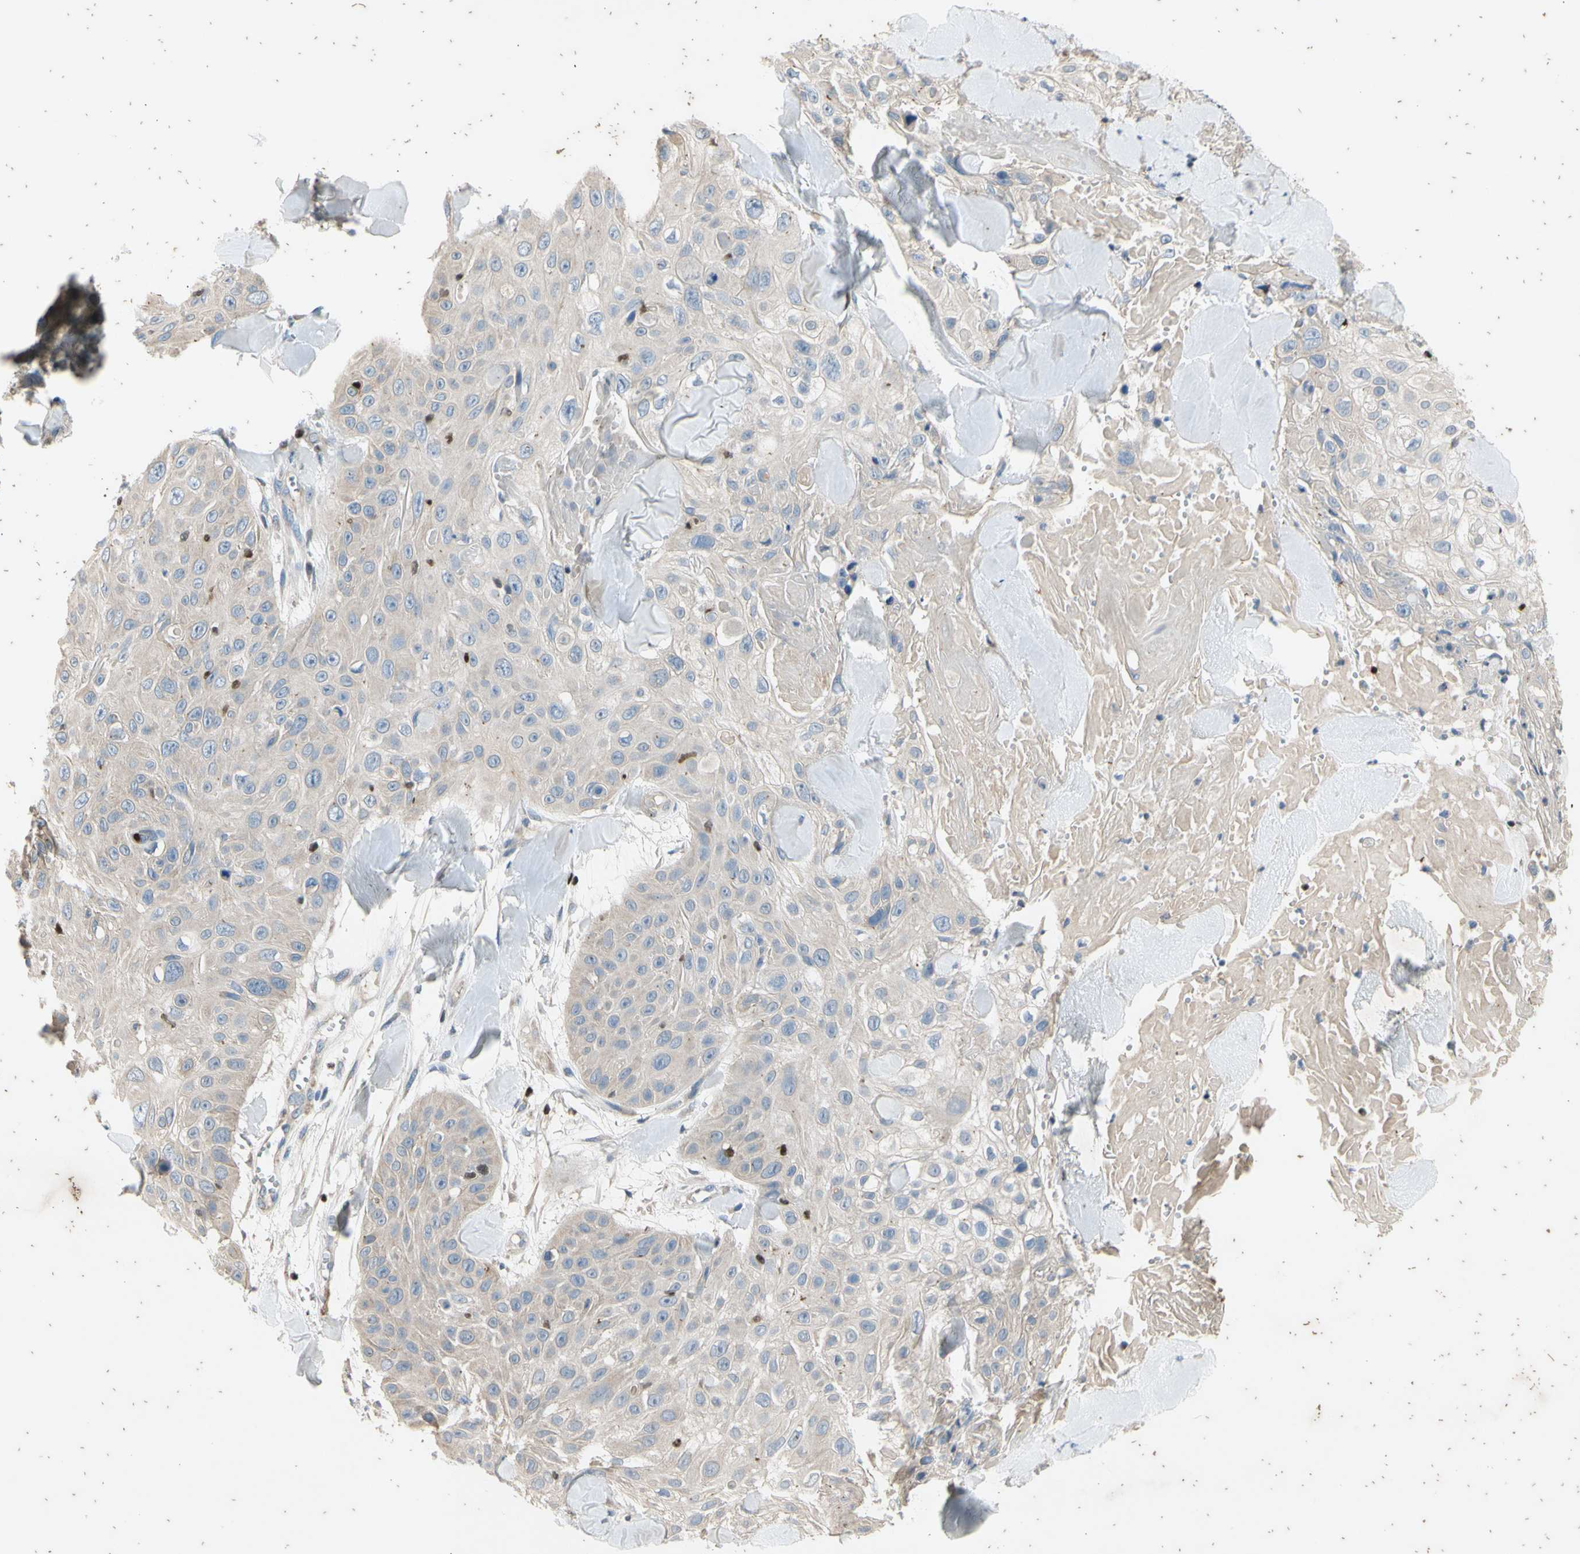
{"staining": {"intensity": "weak", "quantity": ">75%", "location": "cytoplasmic/membranous"}, "tissue": "skin cancer", "cell_type": "Tumor cells", "image_type": "cancer", "snomed": [{"axis": "morphology", "description": "Squamous cell carcinoma, NOS"}, {"axis": "topography", "description": "Skin"}], "caption": "Tumor cells reveal low levels of weak cytoplasmic/membranous staining in approximately >75% of cells in human skin cancer (squamous cell carcinoma).", "gene": "TBX21", "patient": {"sex": "male", "age": 86}}